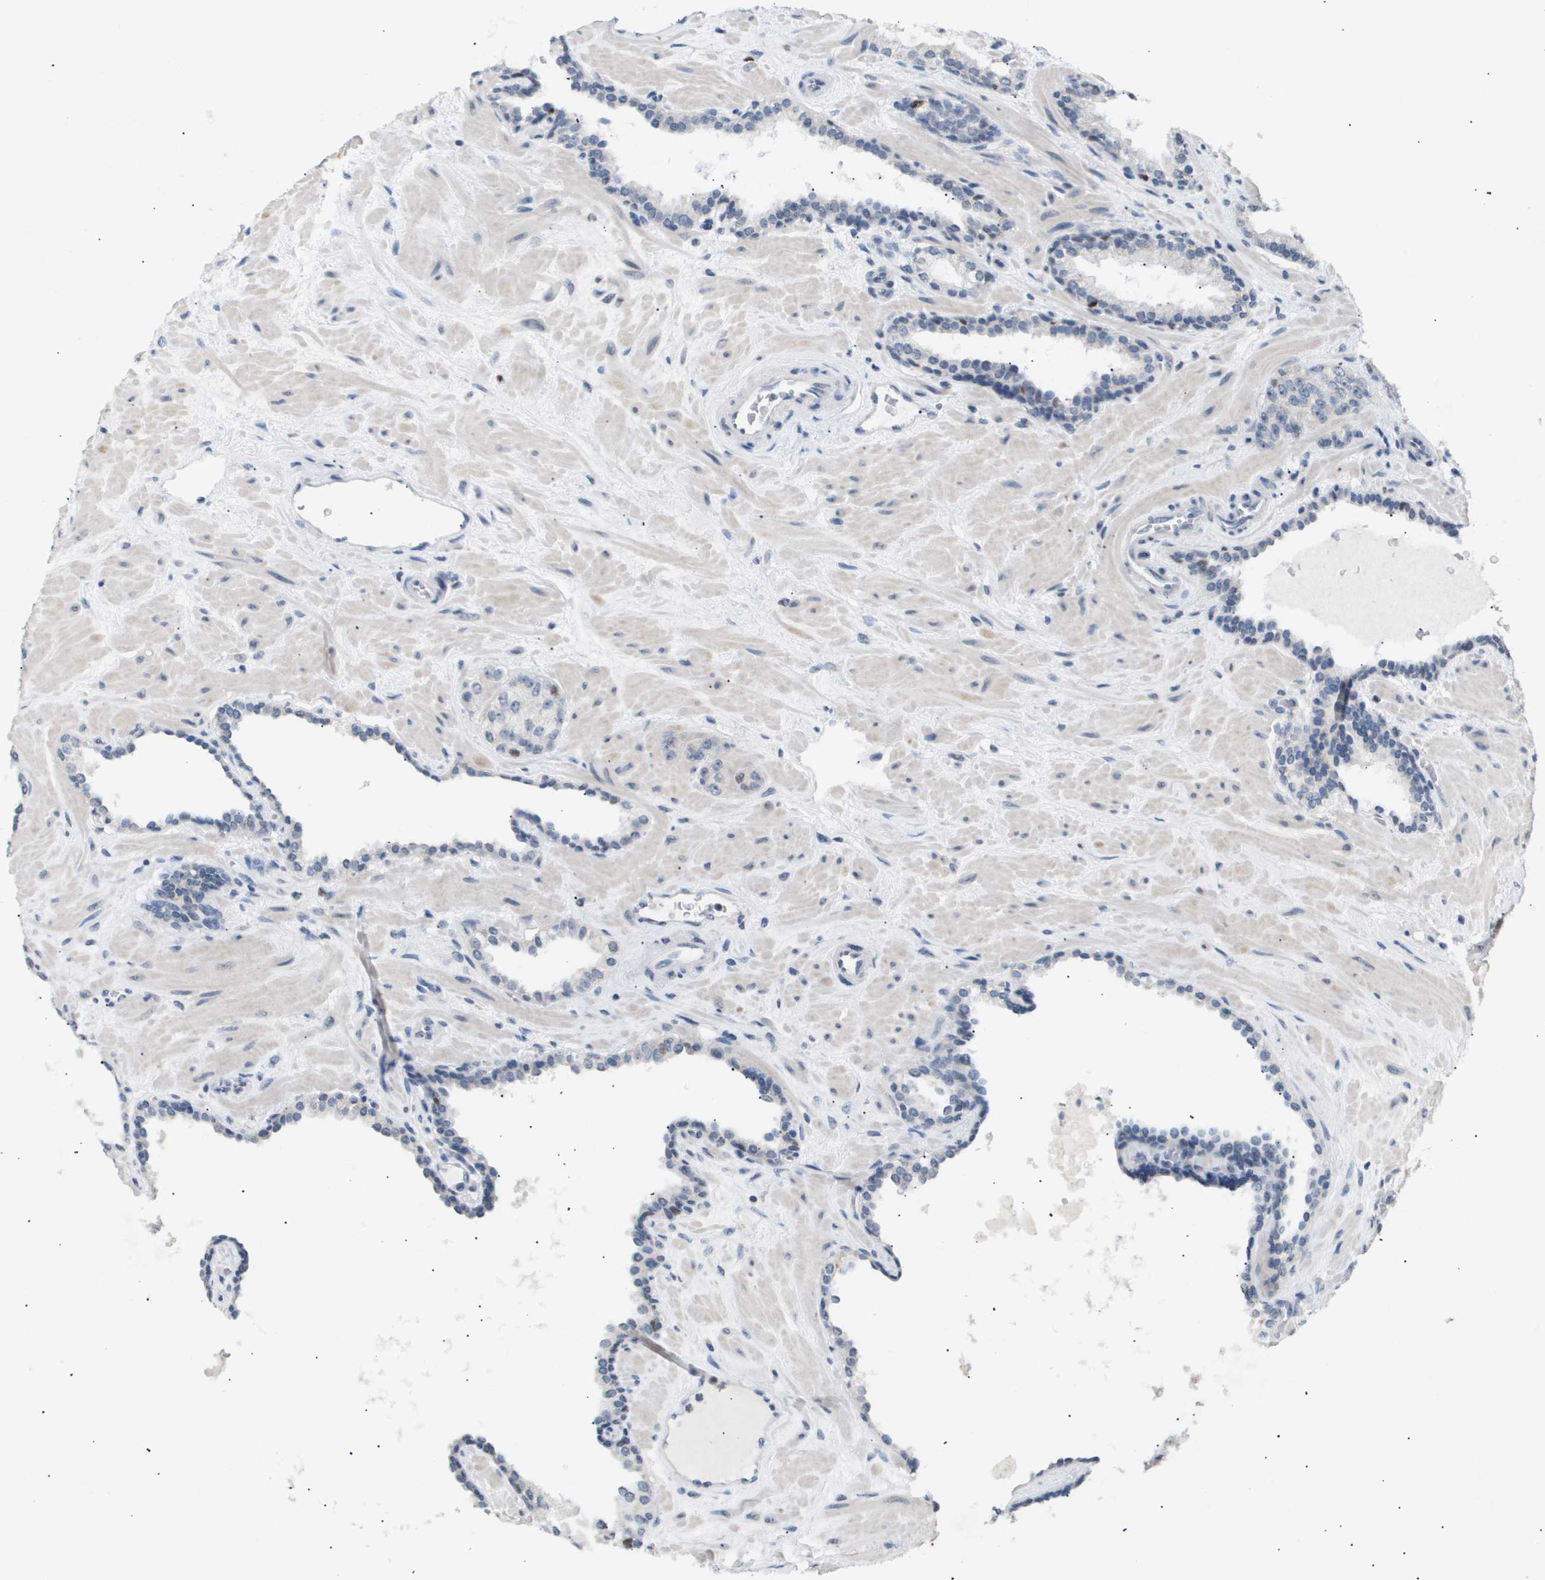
{"staining": {"intensity": "moderate", "quantity": "<25%", "location": "nuclear"}, "tissue": "prostate cancer", "cell_type": "Tumor cells", "image_type": "cancer", "snomed": [{"axis": "morphology", "description": "Adenocarcinoma, High grade"}, {"axis": "topography", "description": "Prostate"}], "caption": "Human prostate high-grade adenocarcinoma stained with a protein marker exhibits moderate staining in tumor cells.", "gene": "ANAPC2", "patient": {"sex": "male", "age": 64}}